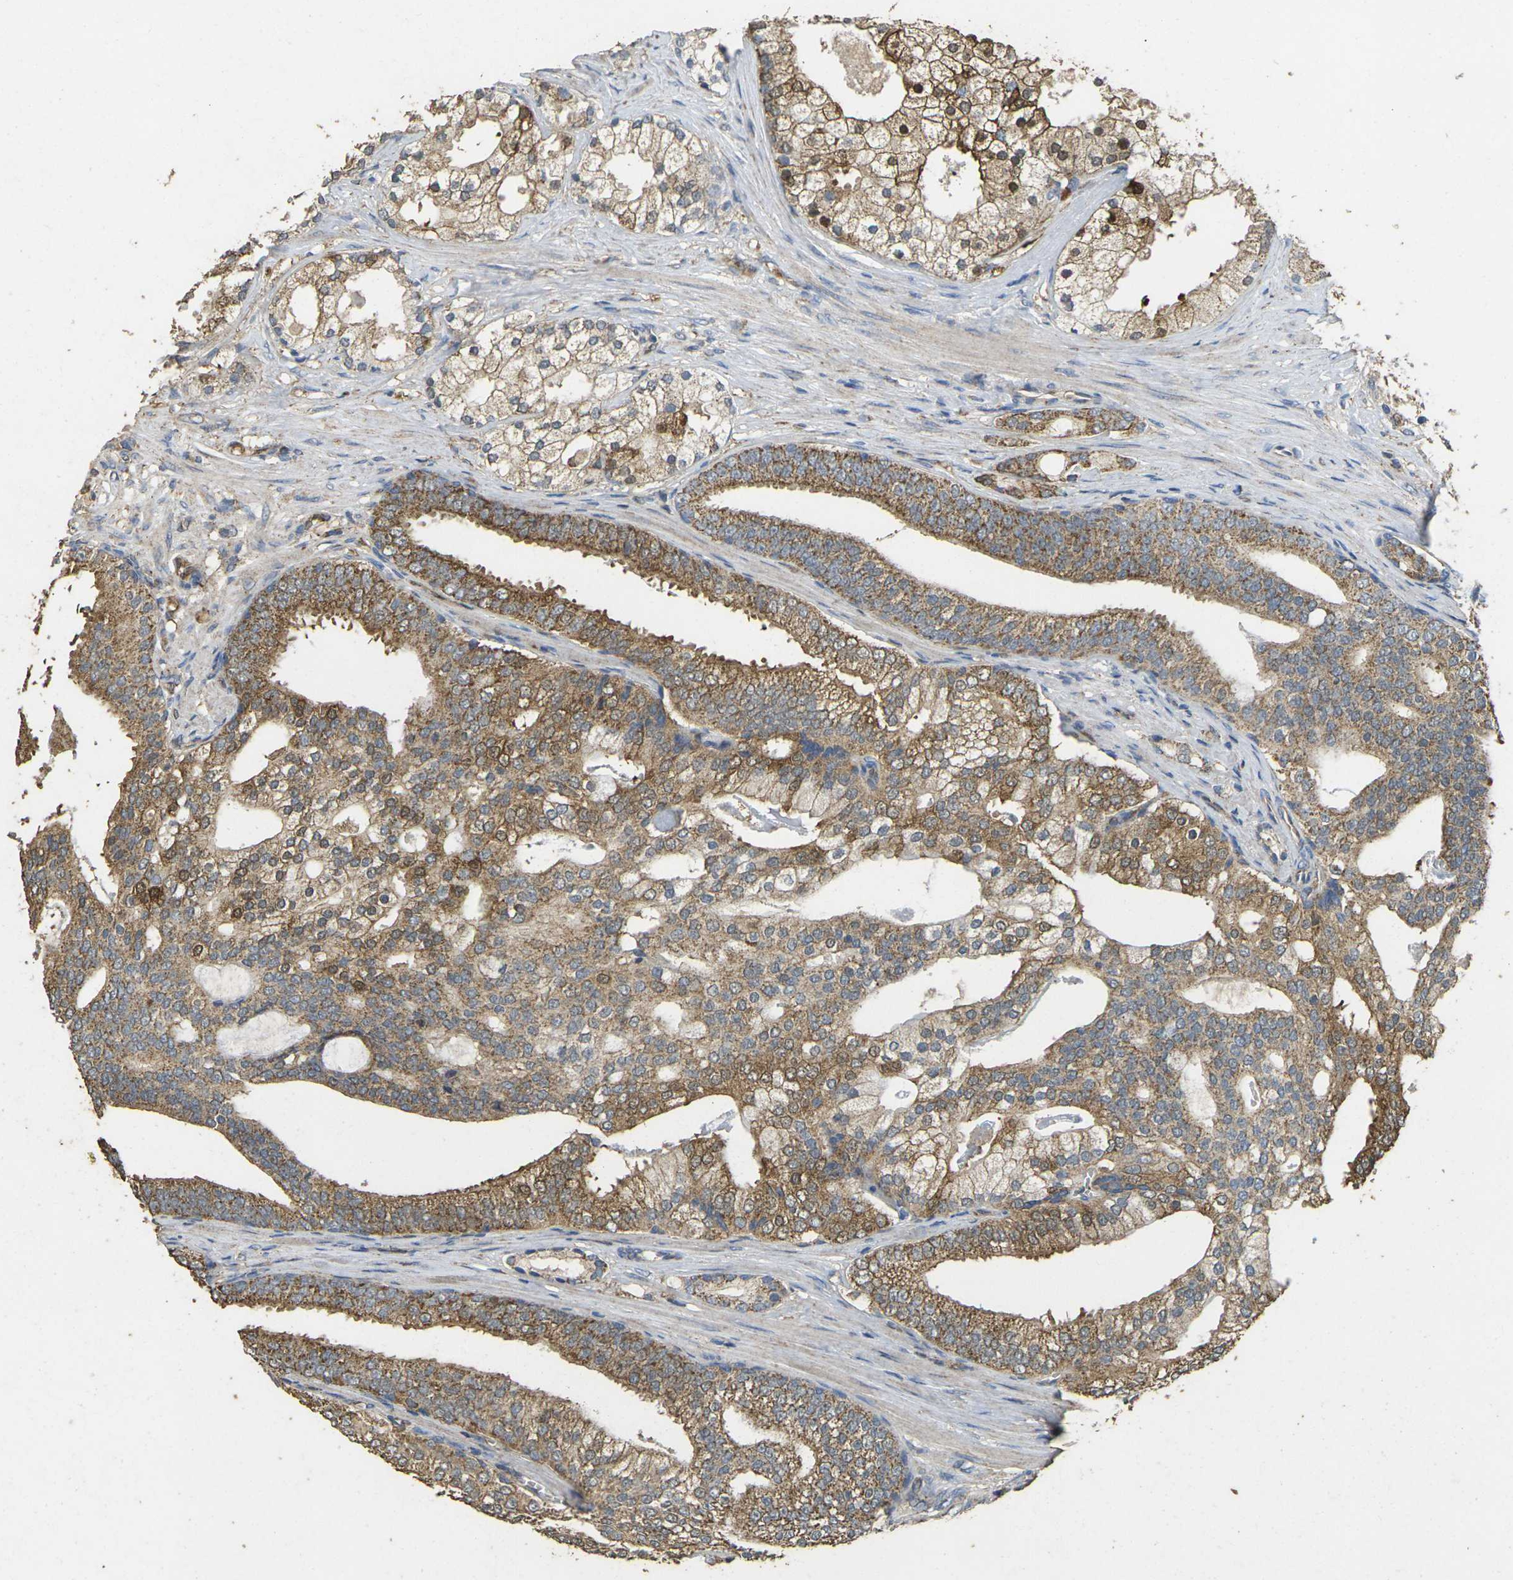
{"staining": {"intensity": "moderate", "quantity": ">75%", "location": "cytoplasmic/membranous,nuclear"}, "tissue": "prostate cancer", "cell_type": "Tumor cells", "image_type": "cancer", "snomed": [{"axis": "morphology", "description": "Adenocarcinoma, Low grade"}, {"axis": "topography", "description": "Prostate"}], "caption": "Brown immunohistochemical staining in human adenocarcinoma (low-grade) (prostate) demonstrates moderate cytoplasmic/membranous and nuclear positivity in approximately >75% of tumor cells. (DAB = brown stain, brightfield microscopy at high magnification).", "gene": "MAPK11", "patient": {"sex": "male", "age": 58}}